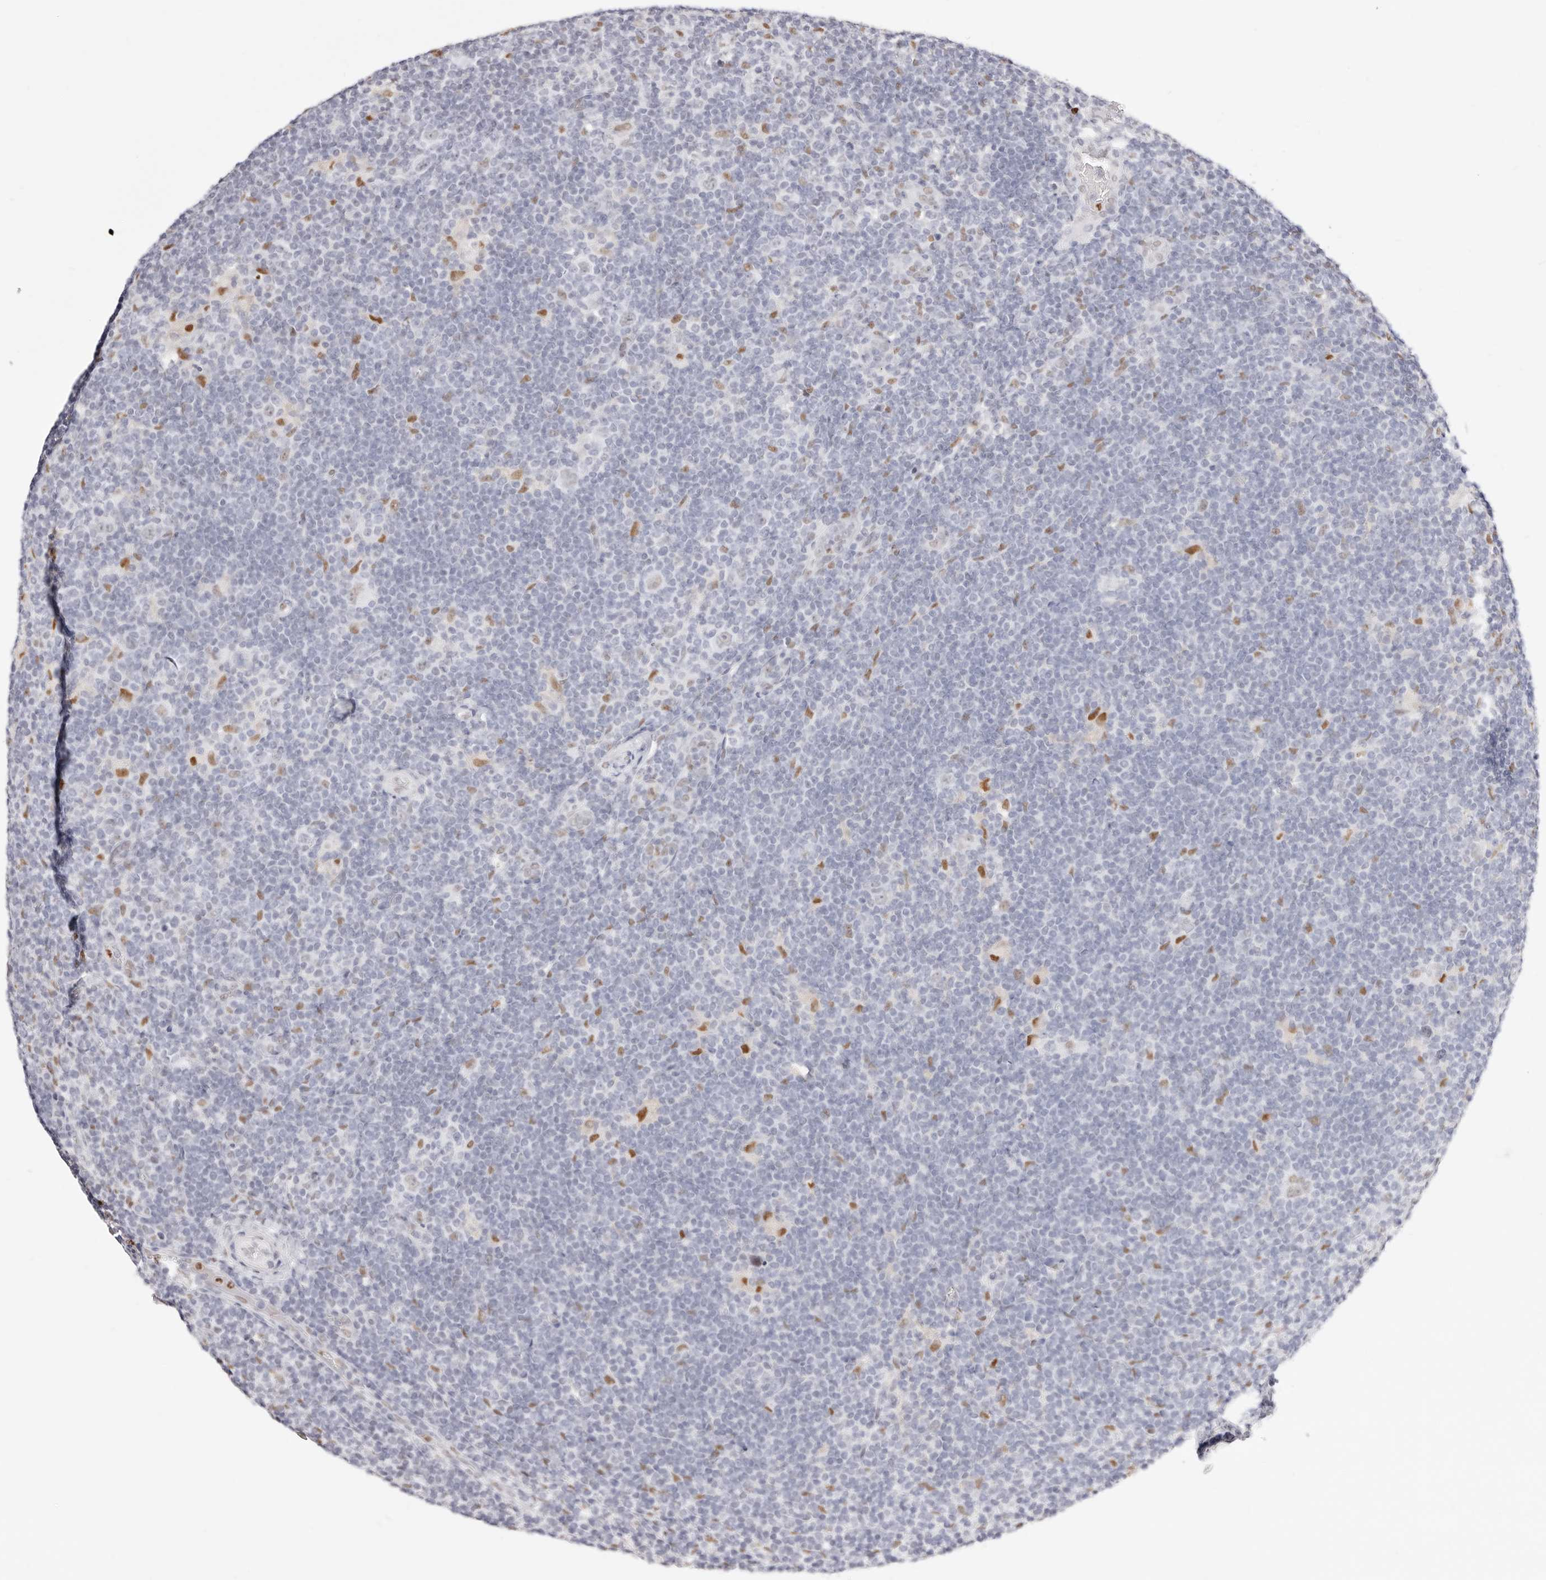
{"staining": {"intensity": "negative", "quantity": "none", "location": "none"}, "tissue": "lymphoma", "cell_type": "Tumor cells", "image_type": "cancer", "snomed": [{"axis": "morphology", "description": "Hodgkin's disease, NOS"}, {"axis": "topography", "description": "Lymph node"}], "caption": "A histopathology image of human Hodgkin's disease is negative for staining in tumor cells. (DAB IHC visualized using brightfield microscopy, high magnification).", "gene": "TKT", "patient": {"sex": "female", "age": 57}}